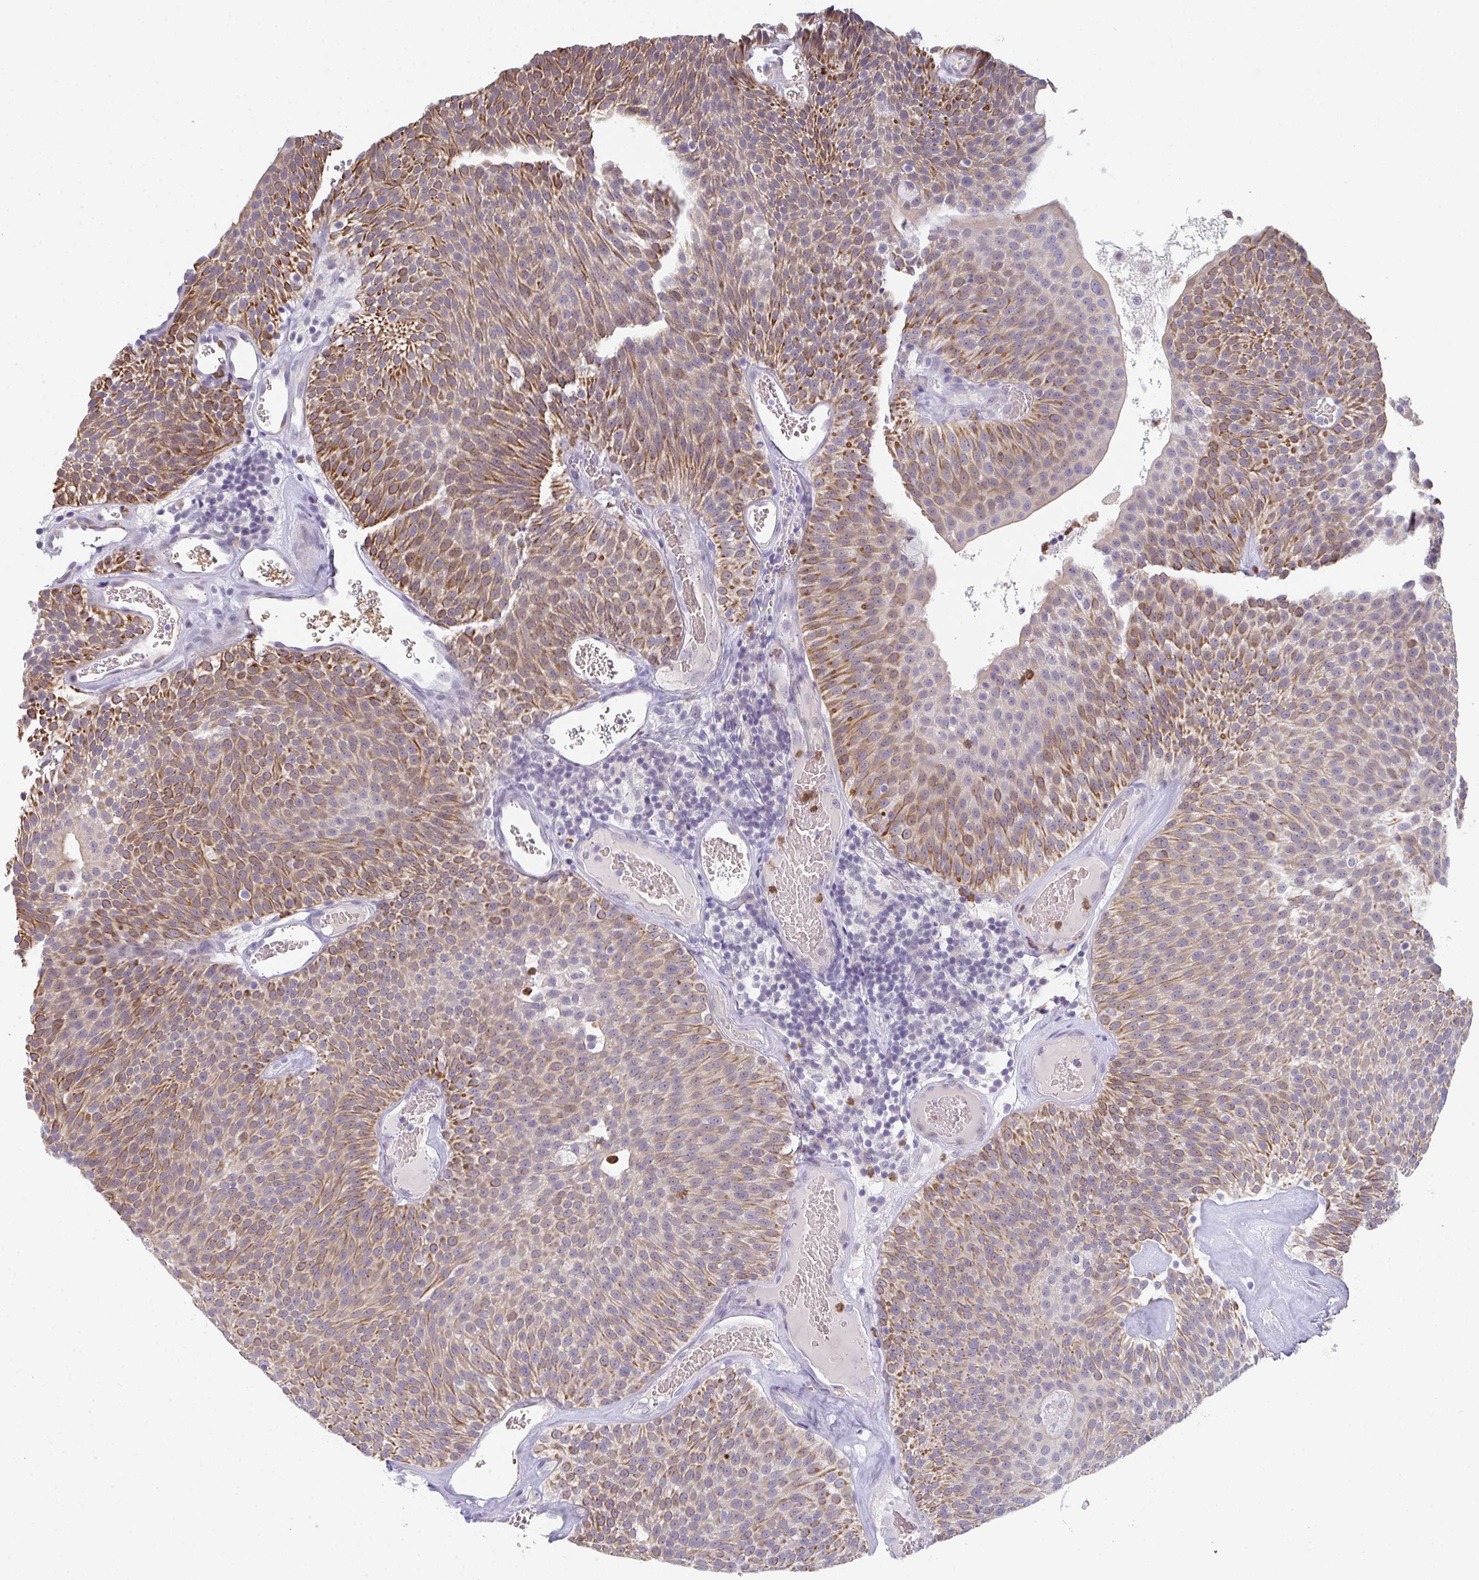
{"staining": {"intensity": "moderate", "quantity": "25%-75%", "location": "cytoplasmic/membranous,nuclear"}, "tissue": "urothelial cancer", "cell_type": "Tumor cells", "image_type": "cancer", "snomed": [{"axis": "morphology", "description": "Urothelial carcinoma, Low grade"}, {"axis": "topography", "description": "Urinary bladder"}], "caption": "Immunohistochemical staining of urothelial cancer reveals medium levels of moderate cytoplasmic/membranous and nuclear expression in about 25%-75% of tumor cells. (brown staining indicates protein expression, while blue staining denotes nuclei).", "gene": "RIOK1", "patient": {"sex": "female", "age": 79}}